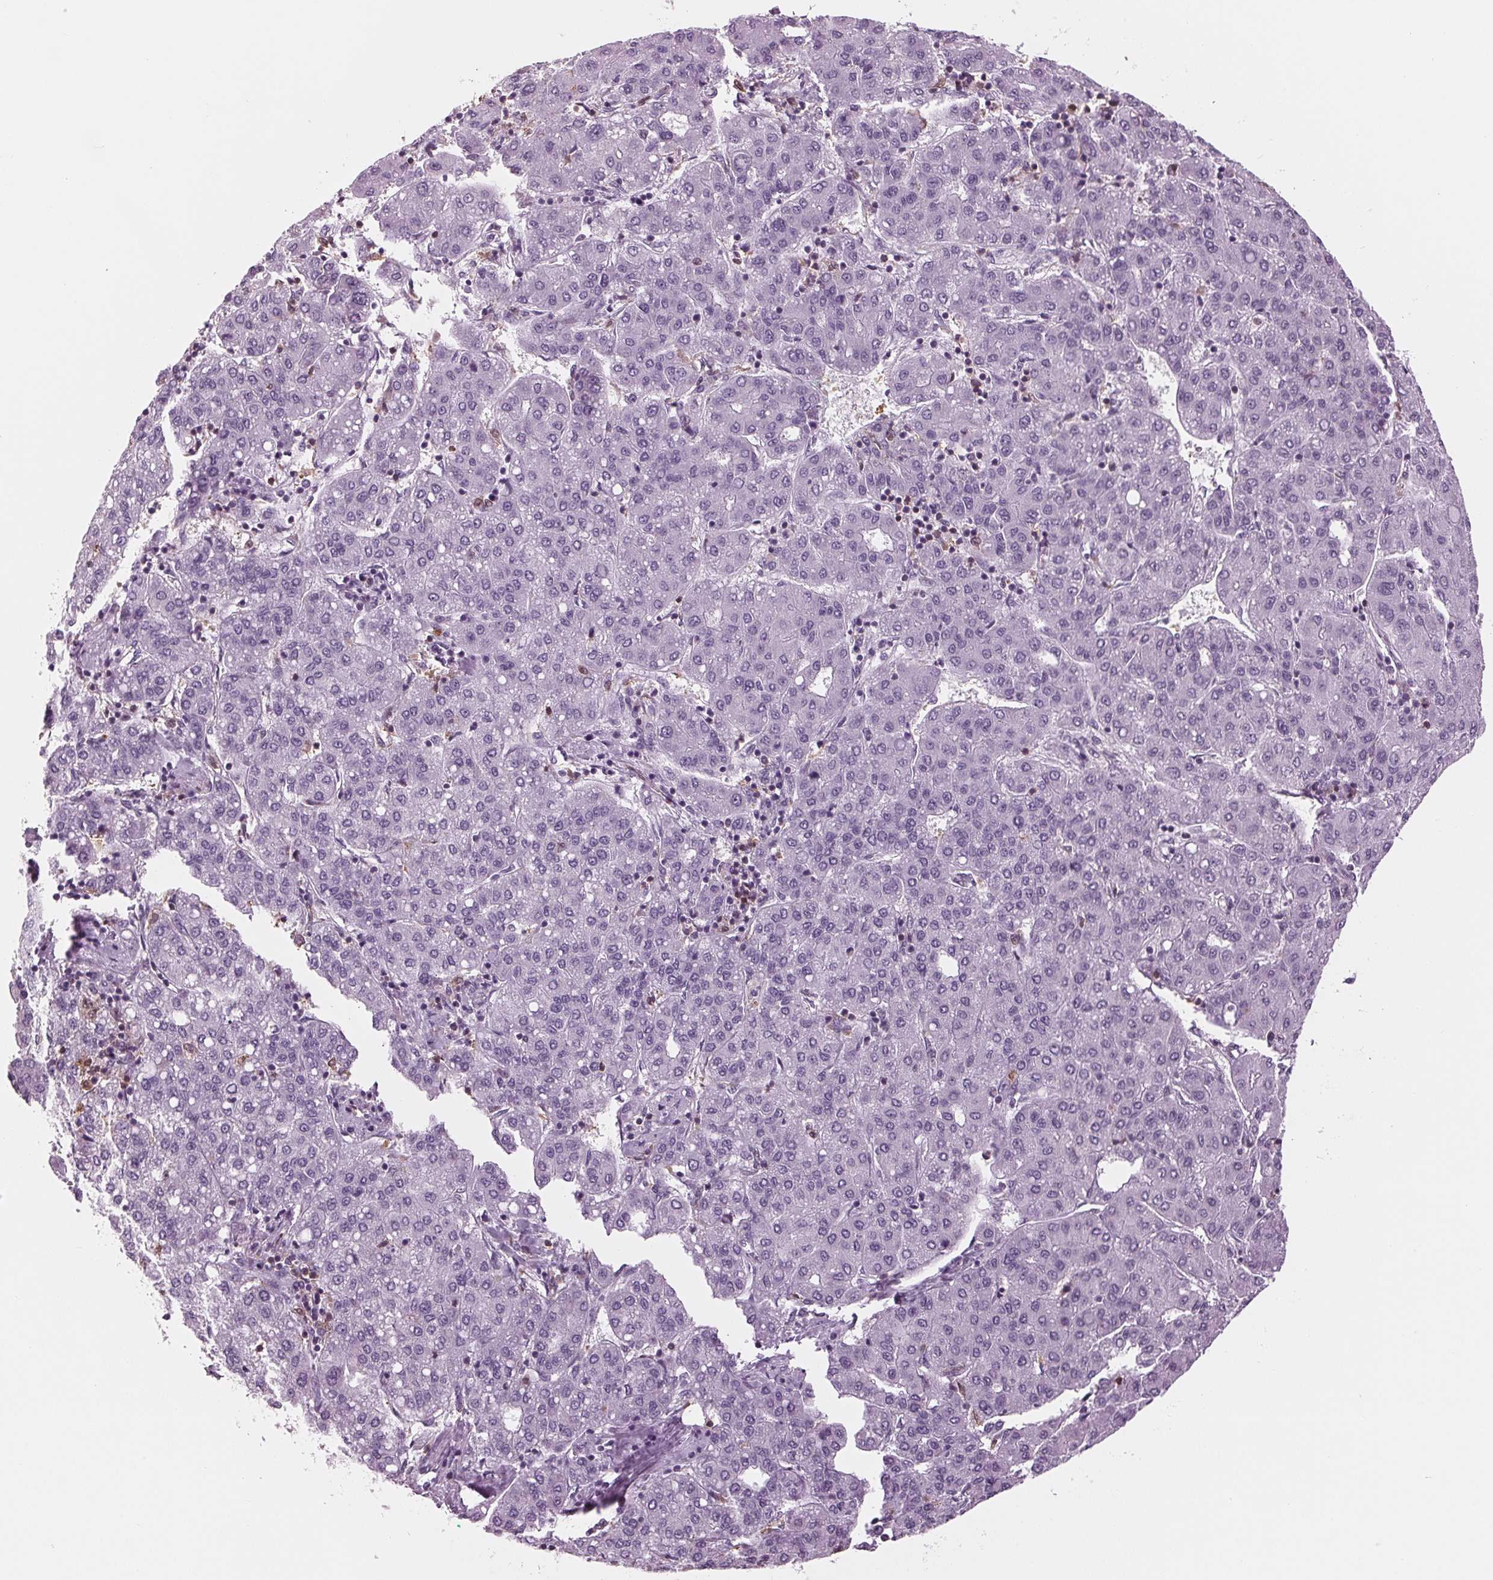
{"staining": {"intensity": "negative", "quantity": "none", "location": "none"}, "tissue": "liver cancer", "cell_type": "Tumor cells", "image_type": "cancer", "snomed": [{"axis": "morphology", "description": "Carcinoma, Hepatocellular, NOS"}, {"axis": "topography", "description": "Liver"}], "caption": "Tumor cells show no significant expression in liver cancer.", "gene": "BTLA", "patient": {"sex": "male", "age": 65}}